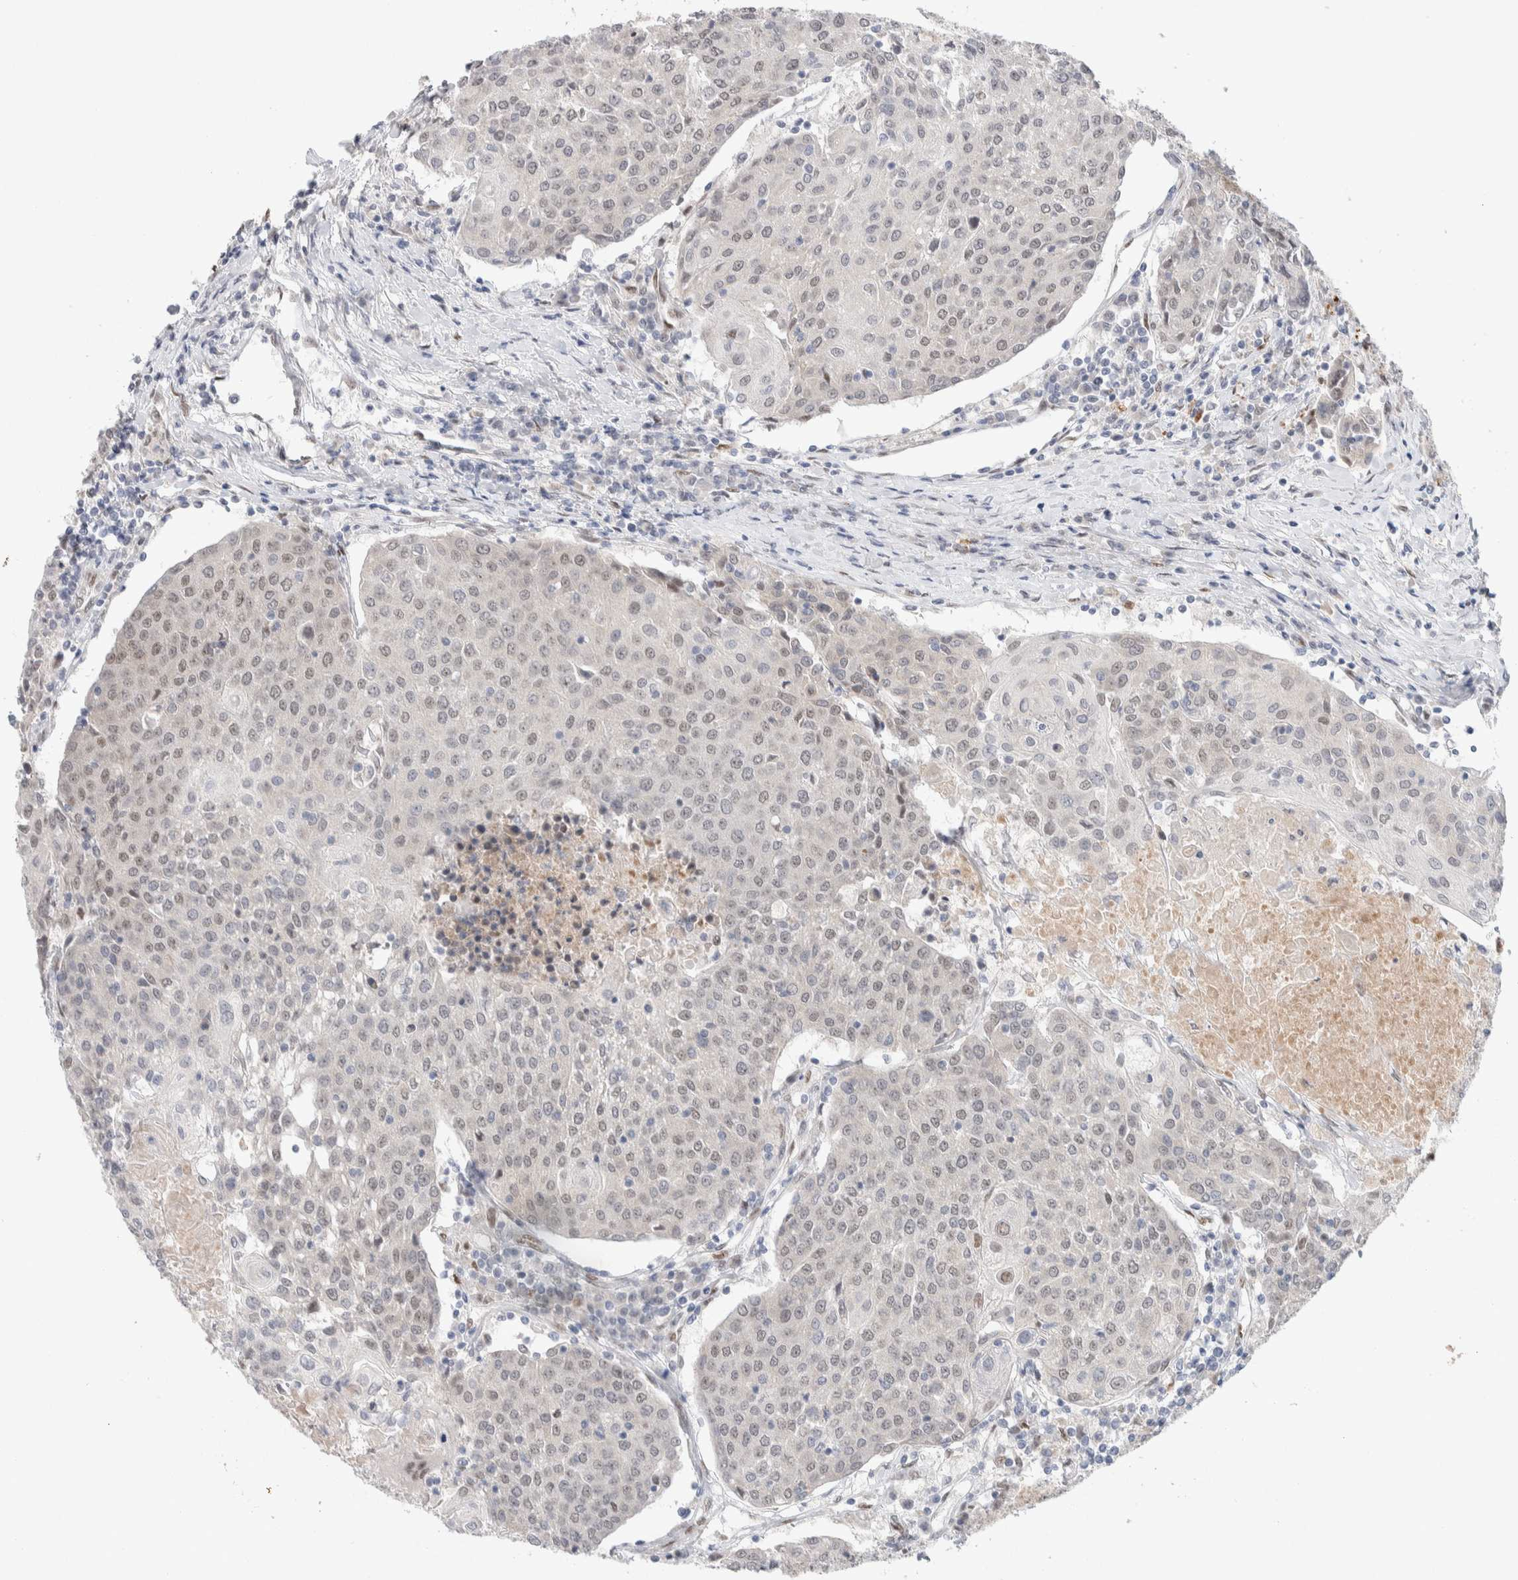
{"staining": {"intensity": "weak", "quantity": "25%-75%", "location": "nuclear"}, "tissue": "urothelial cancer", "cell_type": "Tumor cells", "image_type": "cancer", "snomed": [{"axis": "morphology", "description": "Urothelial carcinoma, High grade"}, {"axis": "topography", "description": "Urinary bladder"}], "caption": "About 25%-75% of tumor cells in human urothelial carcinoma (high-grade) demonstrate weak nuclear protein expression as visualized by brown immunohistochemical staining.", "gene": "PRMT1", "patient": {"sex": "female", "age": 85}}